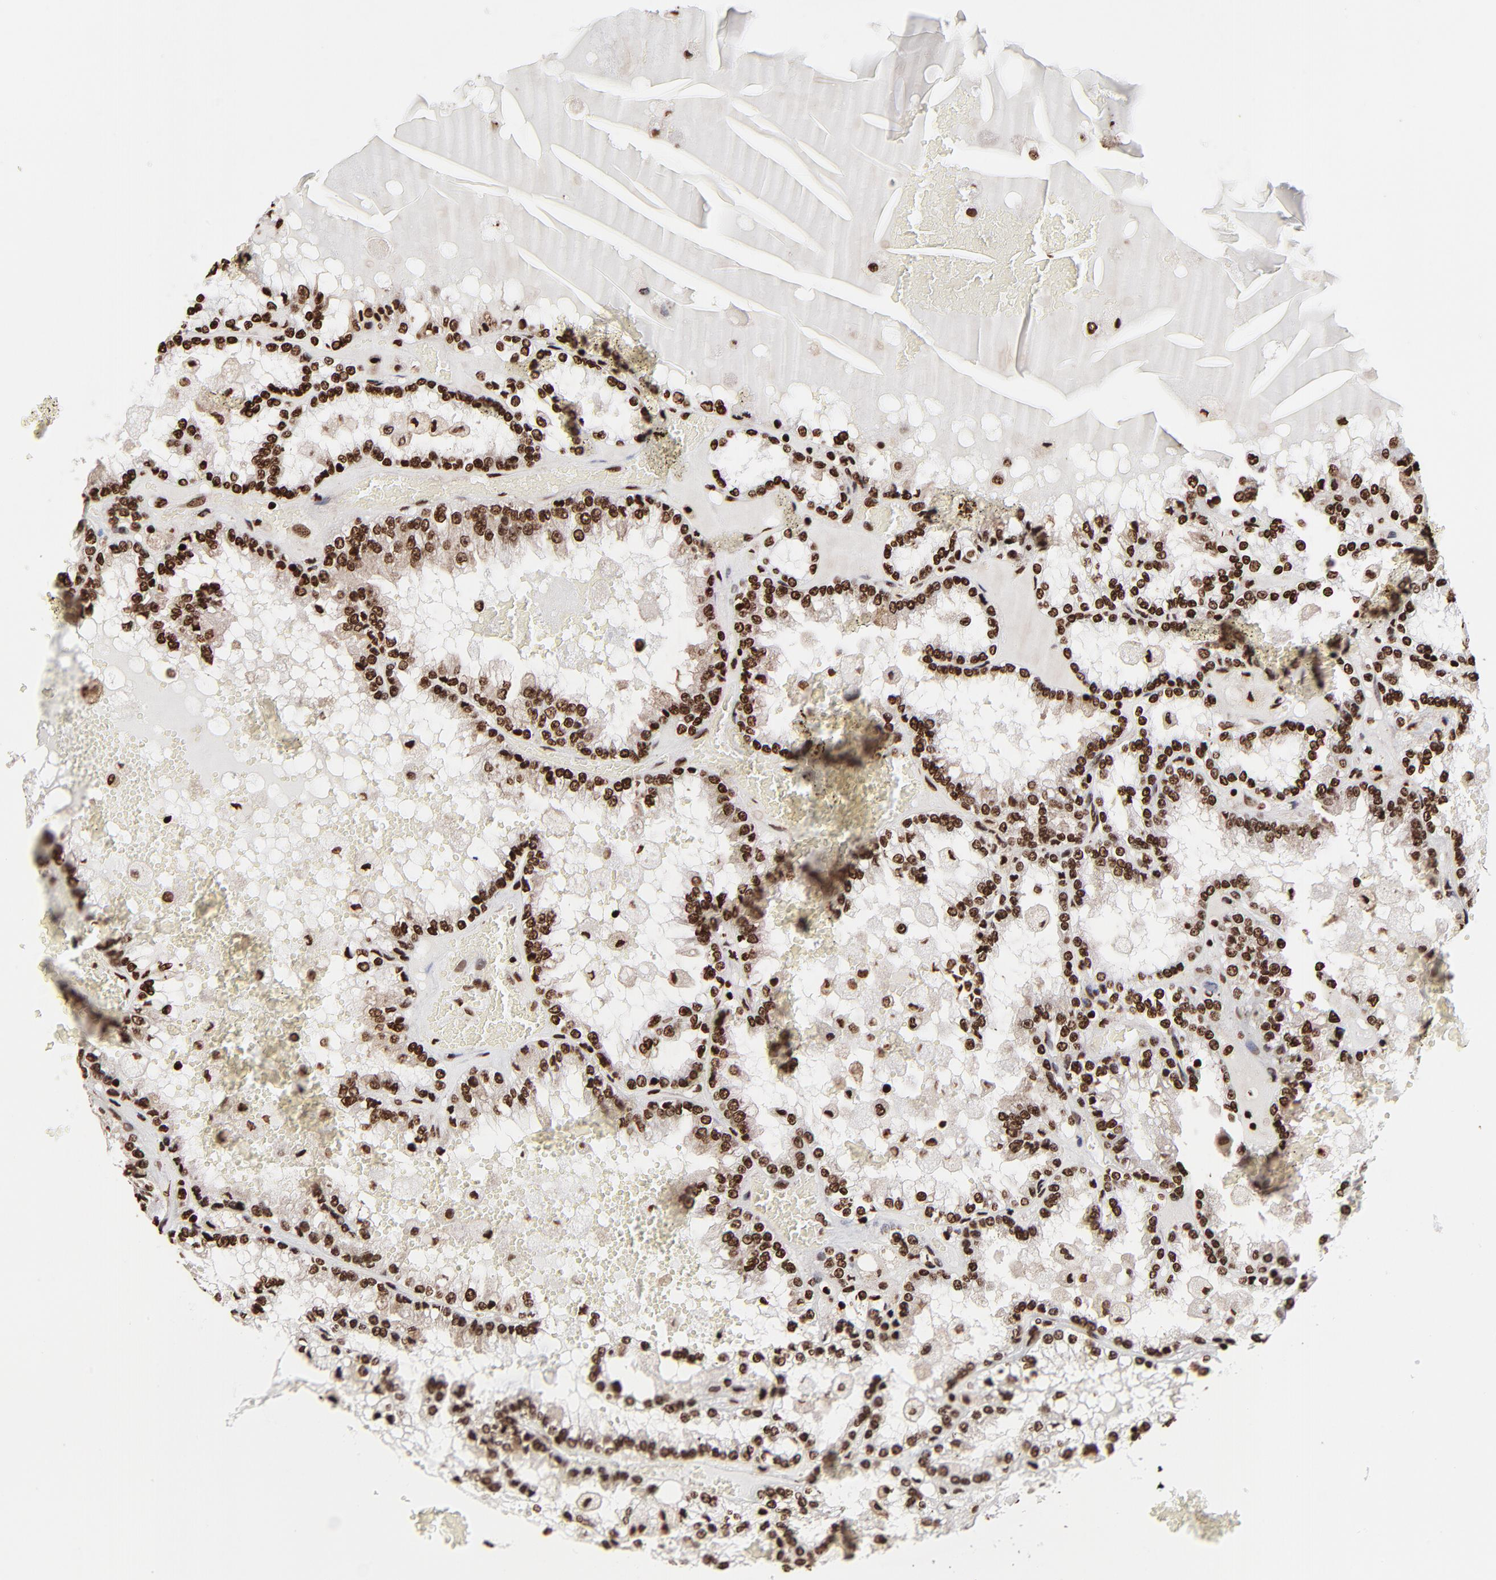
{"staining": {"intensity": "strong", "quantity": ">75%", "location": "nuclear"}, "tissue": "renal cancer", "cell_type": "Tumor cells", "image_type": "cancer", "snomed": [{"axis": "morphology", "description": "Adenocarcinoma, NOS"}, {"axis": "topography", "description": "Kidney"}], "caption": "Adenocarcinoma (renal) stained with a protein marker demonstrates strong staining in tumor cells.", "gene": "ZNF544", "patient": {"sex": "female", "age": 56}}